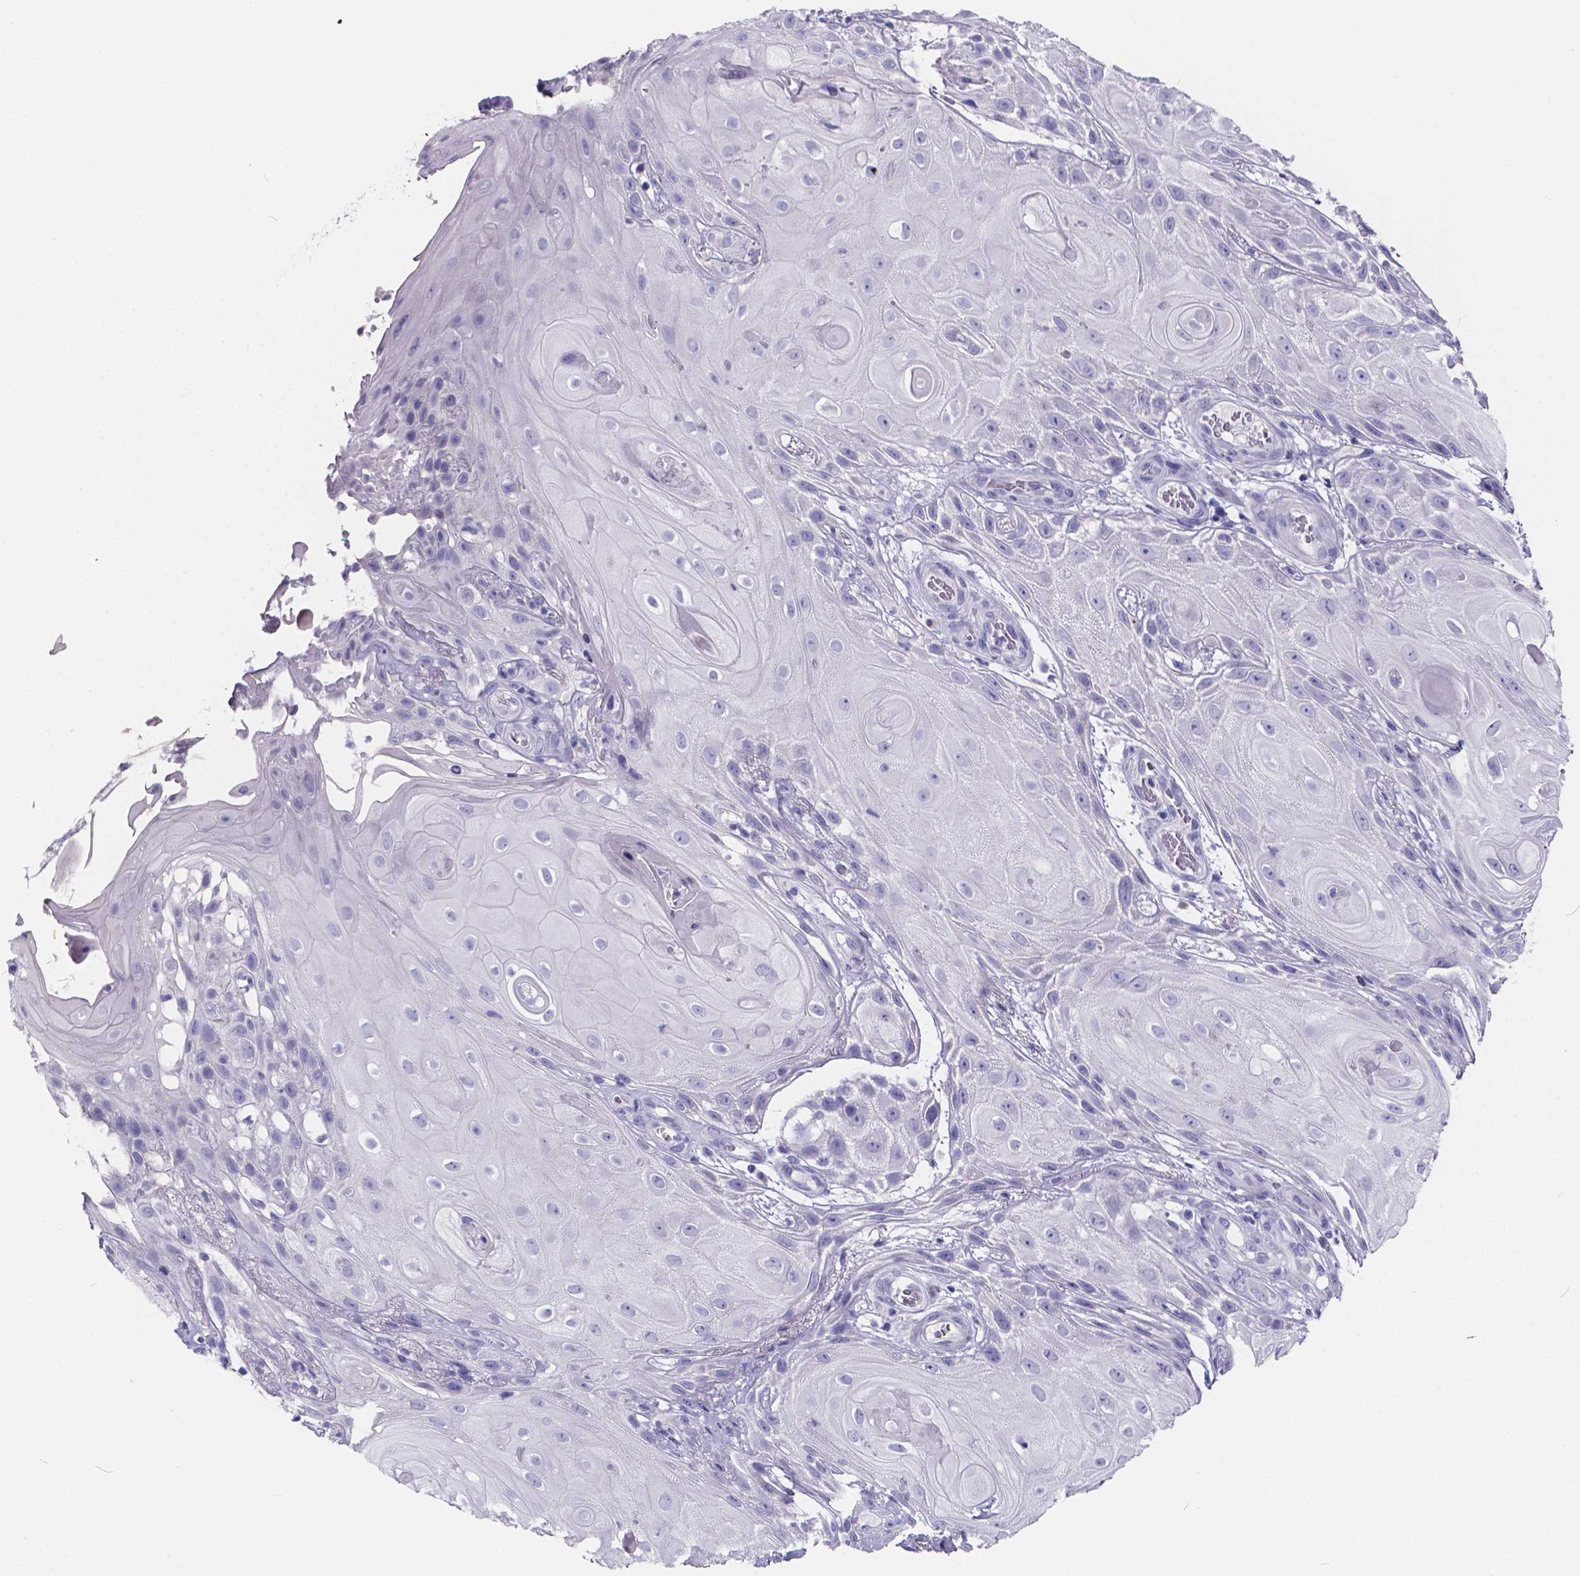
{"staining": {"intensity": "negative", "quantity": "none", "location": "none"}, "tissue": "skin cancer", "cell_type": "Tumor cells", "image_type": "cancer", "snomed": [{"axis": "morphology", "description": "Squamous cell carcinoma, NOS"}, {"axis": "topography", "description": "Skin"}], "caption": "This micrograph is of squamous cell carcinoma (skin) stained with immunohistochemistry (IHC) to label a protein in brown with the nuclei are counter-stained blue. There is no positivity in tumor cells.", "gene": "SPEF2", "patient": {"sex": "male", "age": 62}}